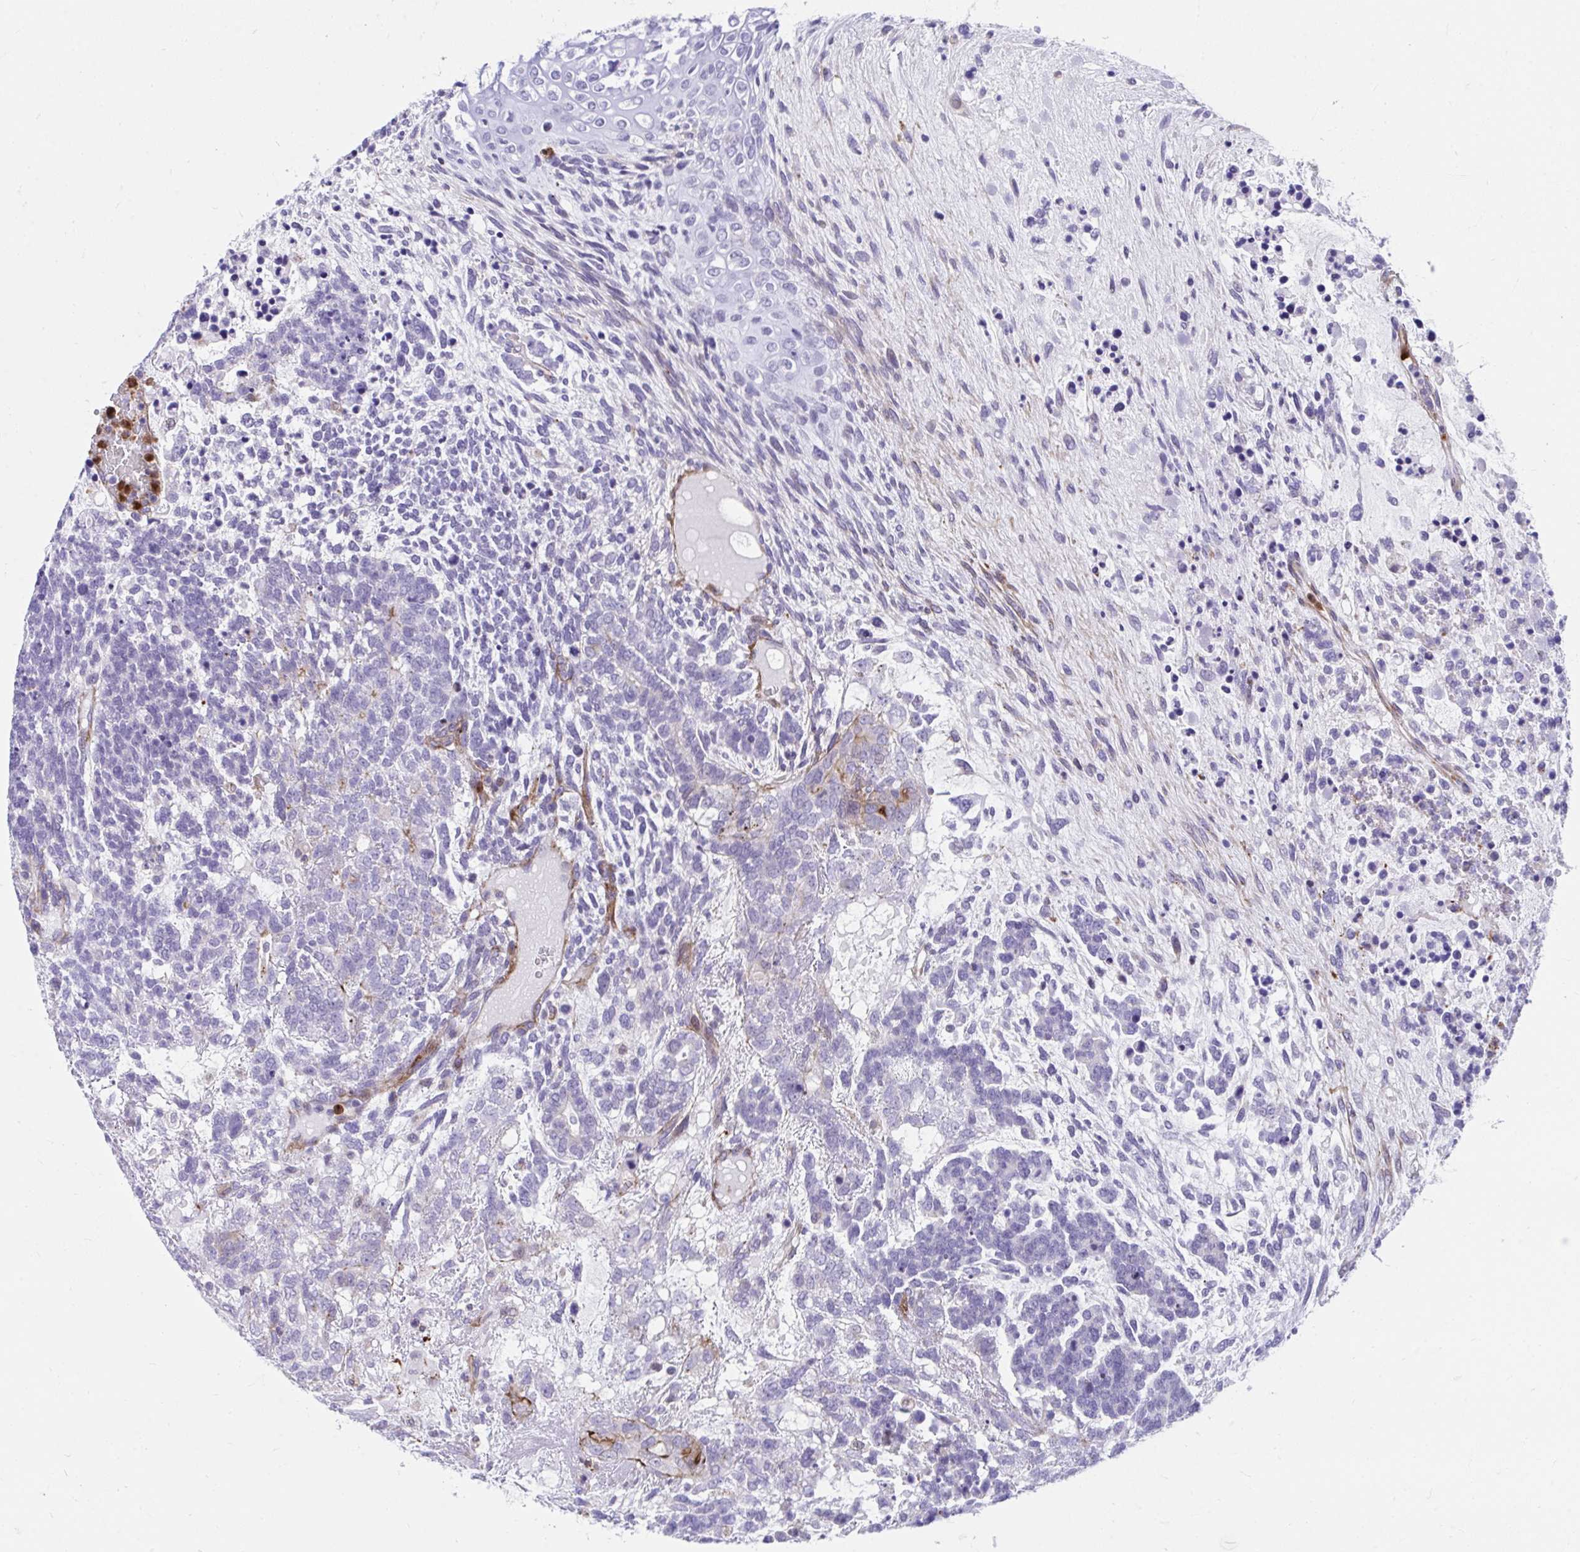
{"staining": {"intensity": "negative", "quantity": "none", "location": "none"}, "tissue": "testis cancer", "cell_type": "Tumor cells", "image_type": "cancer", "snomed": [{"axis": "morphology", "description": "Carcinoma, Embryonal, NOS"}, {"axis": "topography", "description": "Testis"}], "caption": "High magnification brightfield microscopy of testis cancer (embryonal carcinoma) stained with DAB (3,3'-diaminobenzidine) (brown) and counterstained with hematoxylin (blue): tumor cells show no significant expression.", "gene": "CSTB", "patient": {"sex": "male", "age": 23}}